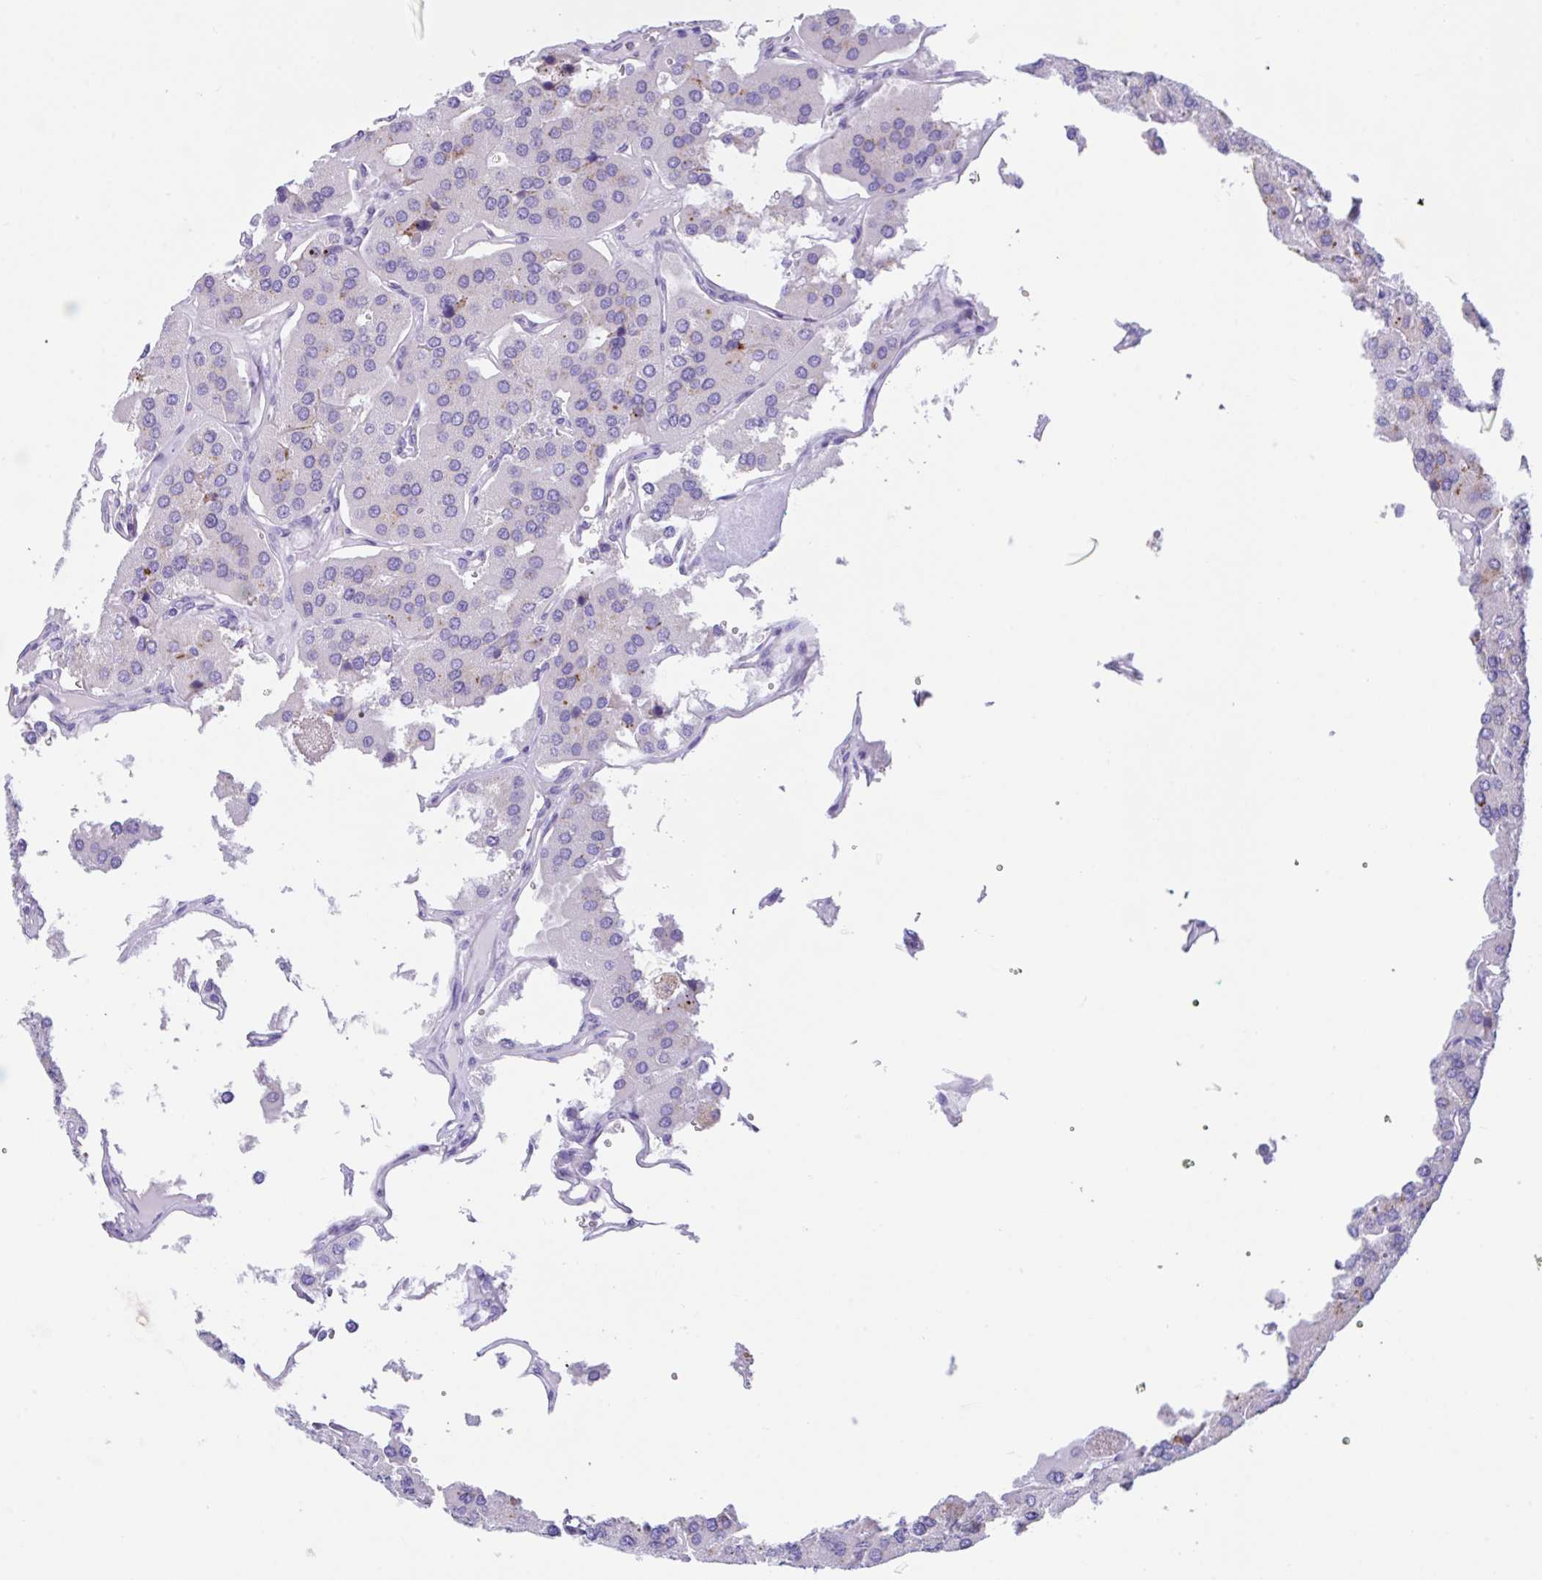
{"staining": {"intensity": "moderate", "quantity": "<25%", "location": "cytoplasmic/membranous"}, "tissue": "parathyroid gland", "cell_type": "Glandular cells", "image_type": "normal", "snomed": [{"axis": "morphology", "description": "Normal tissue, NOS"}, {"axis": "morphology", "description": "Adenoma, NOS"}, {"axis": "topography", "description": "Parathyroid gland"}], "caption": "This image reveals immunohistochemistry staining of unremarkable human parathyroid gland, with low moderate cytoplasmic/membranous positivity in approximately <25% of glandular cells.", "gene": "NDUFAF8", "patient": {"sex": "female", "age": 86}}